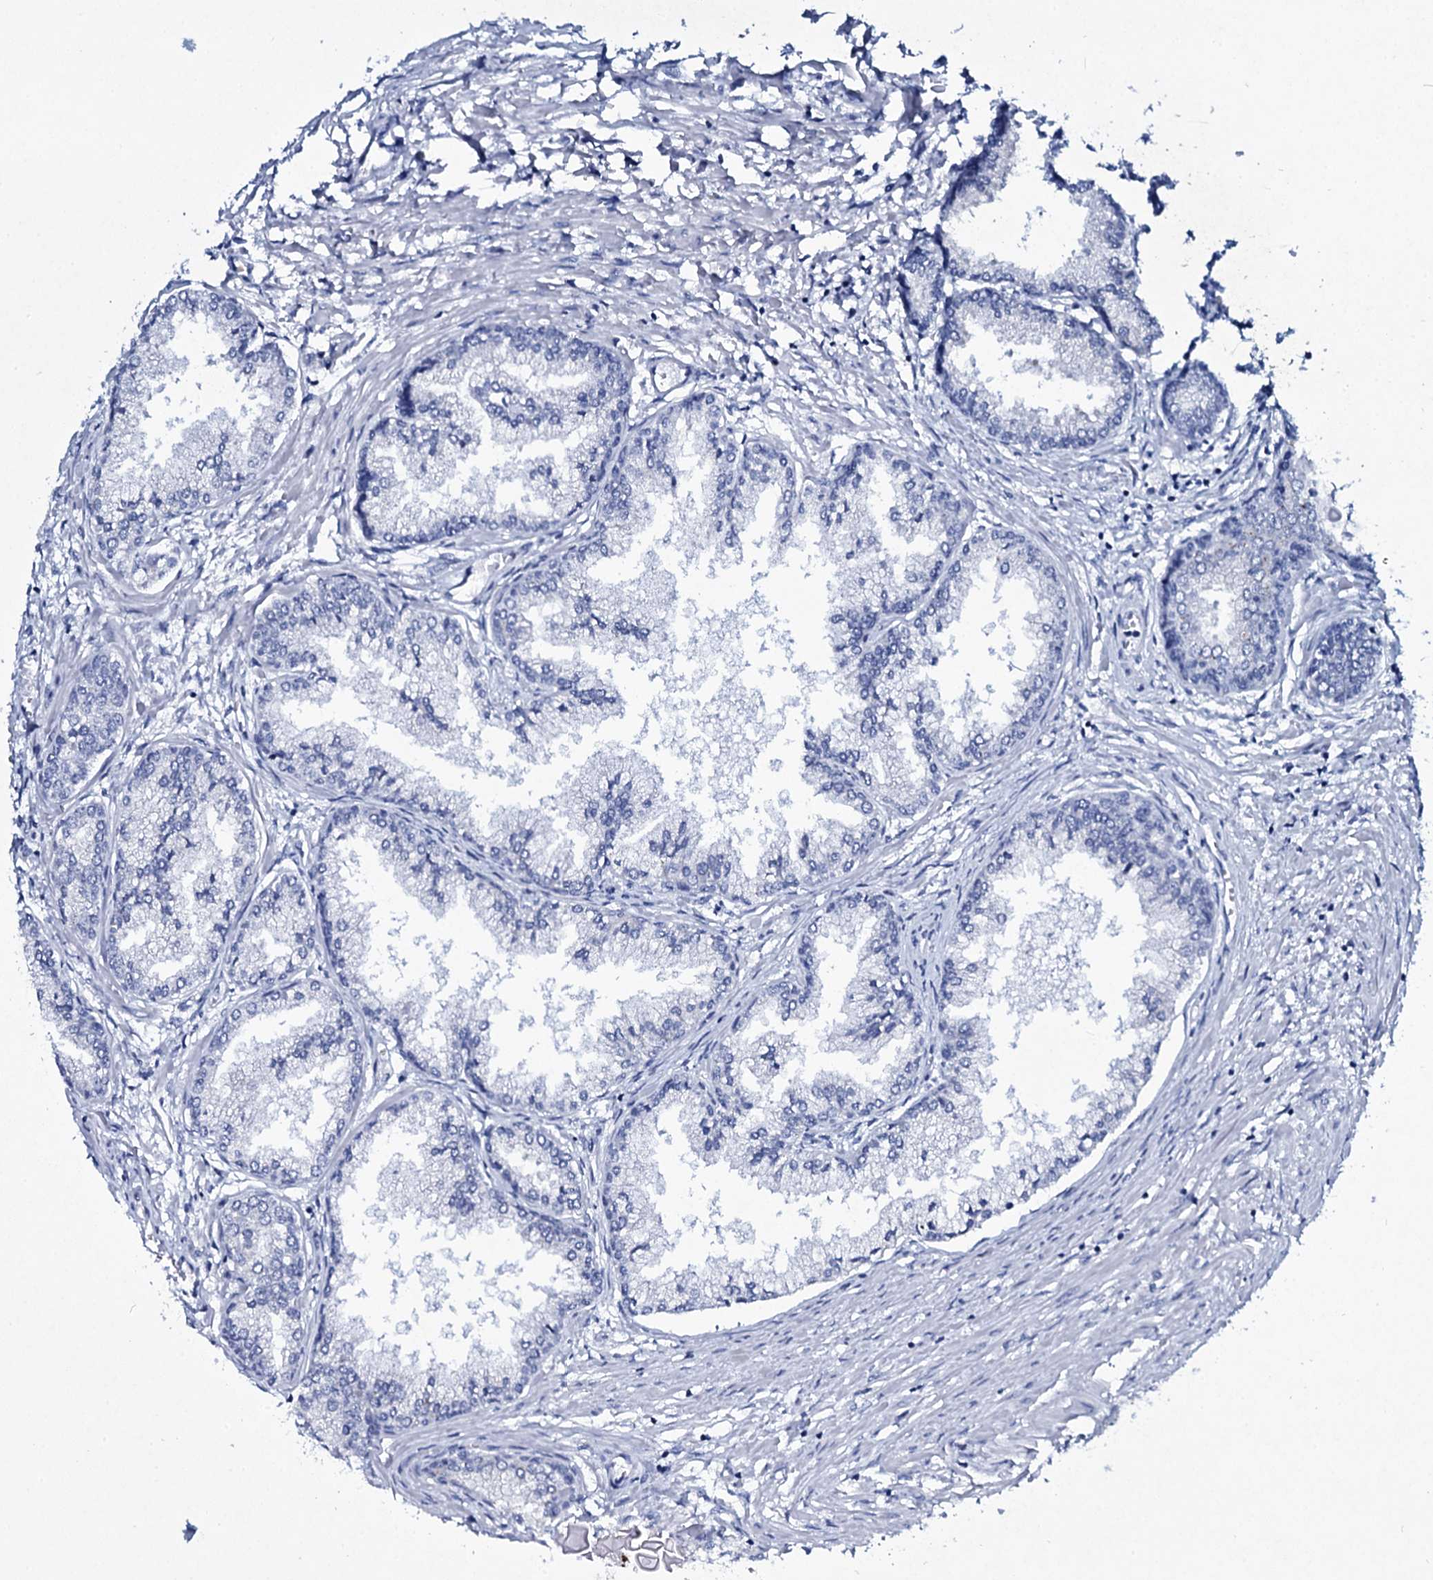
{"staining": {"intensity": "negative", "quantity": "none", "location": "none"}, "tissue": "prostate cancer", "cell_type": "Tumor cells", "image_type": "cancer", "snomed": [{"axis": "morphology", "description": "Adenocarcinoma, High grade"}, {"axis": "topography", "description": "Prostate"}], "caption": "Immunohistochemistry image of prostate cancer (high-grade adenocarcinoma) stained for a protein (brown), which reveals no staining in tumor cells.", "gene": "TPGS2", "patient": {"sex": "male", "age": 68}}